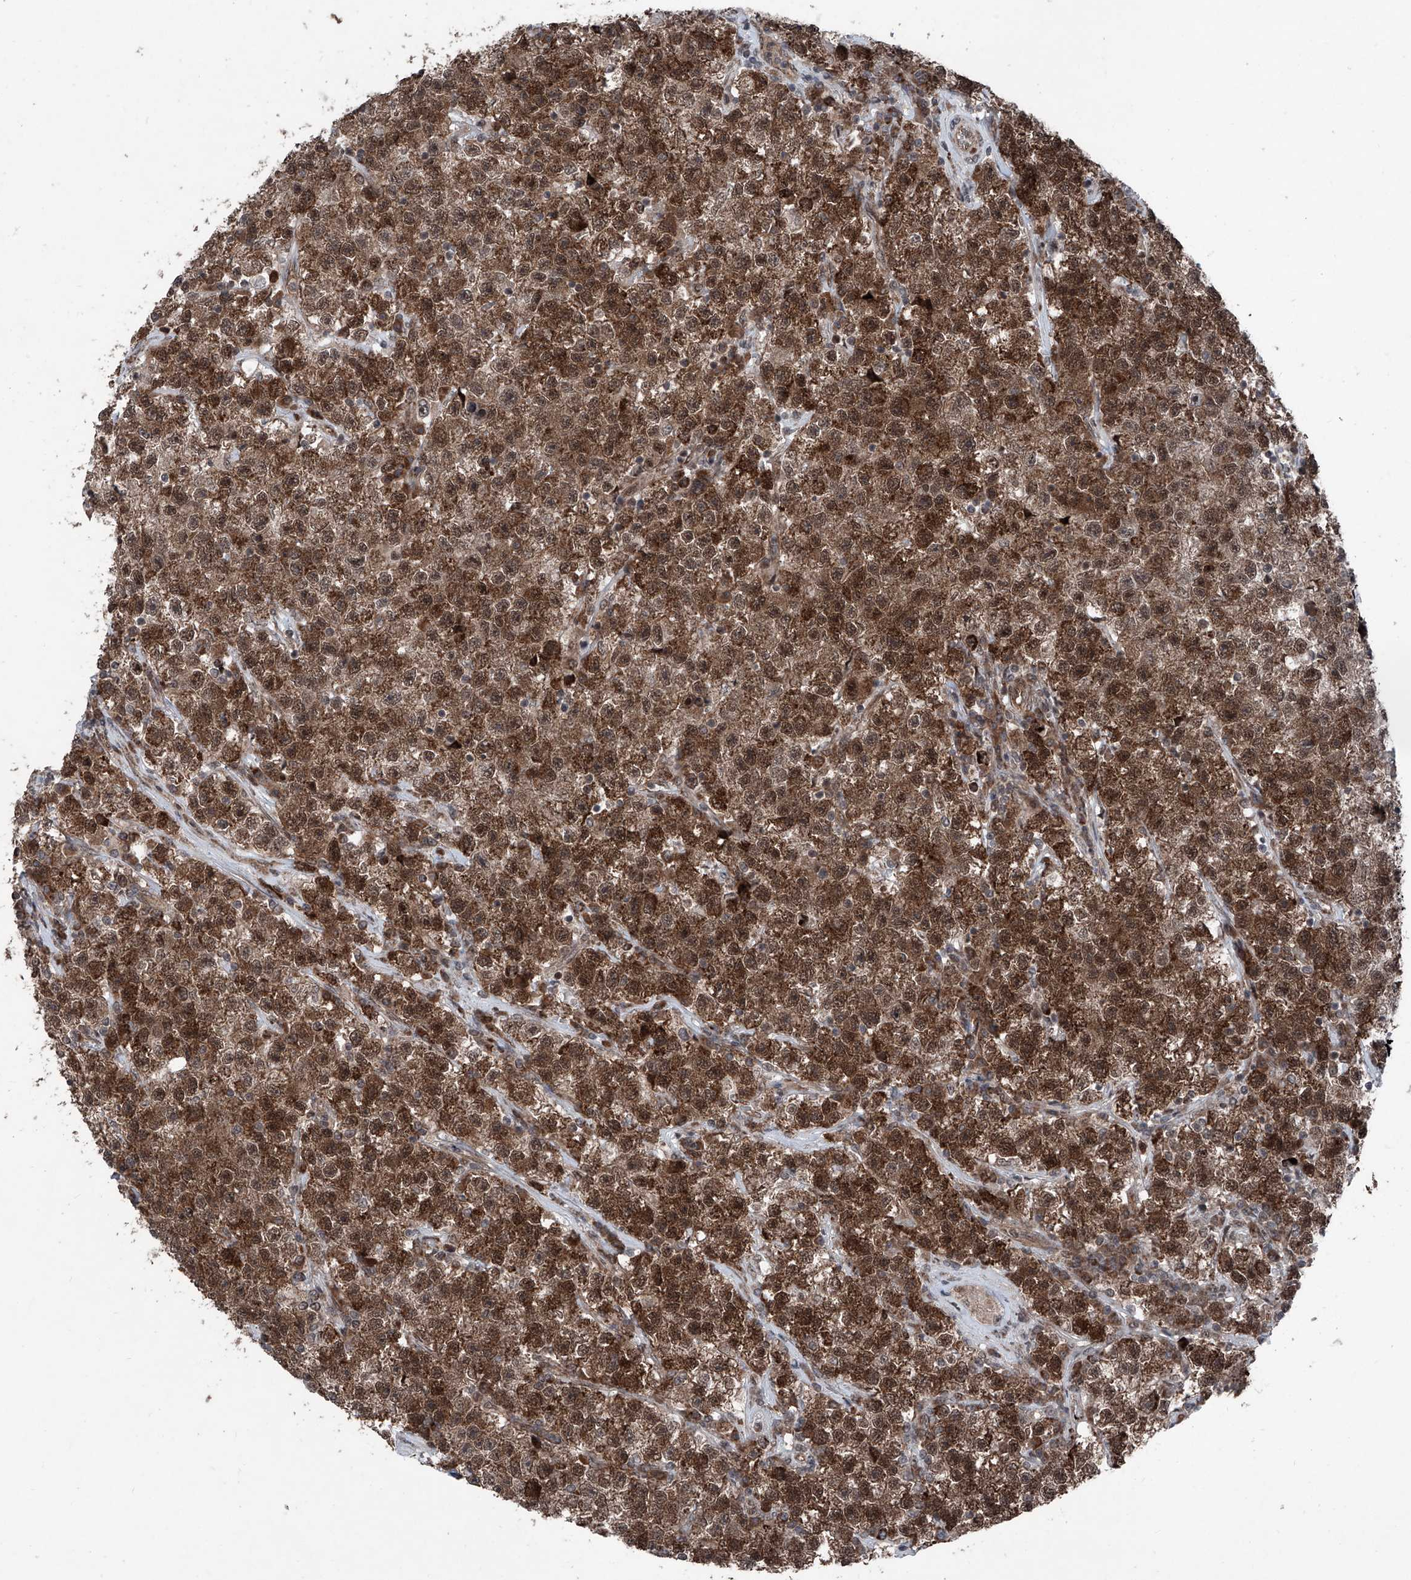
{"staining": {"intensity": "strong", "quantity": "25%-75%", "location": "cytoplasmic/membranous,nuclear"}, "tissue": "testis cancer", "cell_type": "Tumor cells", "image_type": "cancer", "snomed": [{"axis": "morphology", "description": "Seminoma, NOS"}, {"axis": "topography", "description": "Testis"}], "caption": "The micrograph displays staining of testis cancer (seminoma), revealing strong cytoplasmic/membranous and nuclear protein staining (brown color) within tumor cells.", "gene": "COA7", "patient": {"sex": "male", "age": 22}}